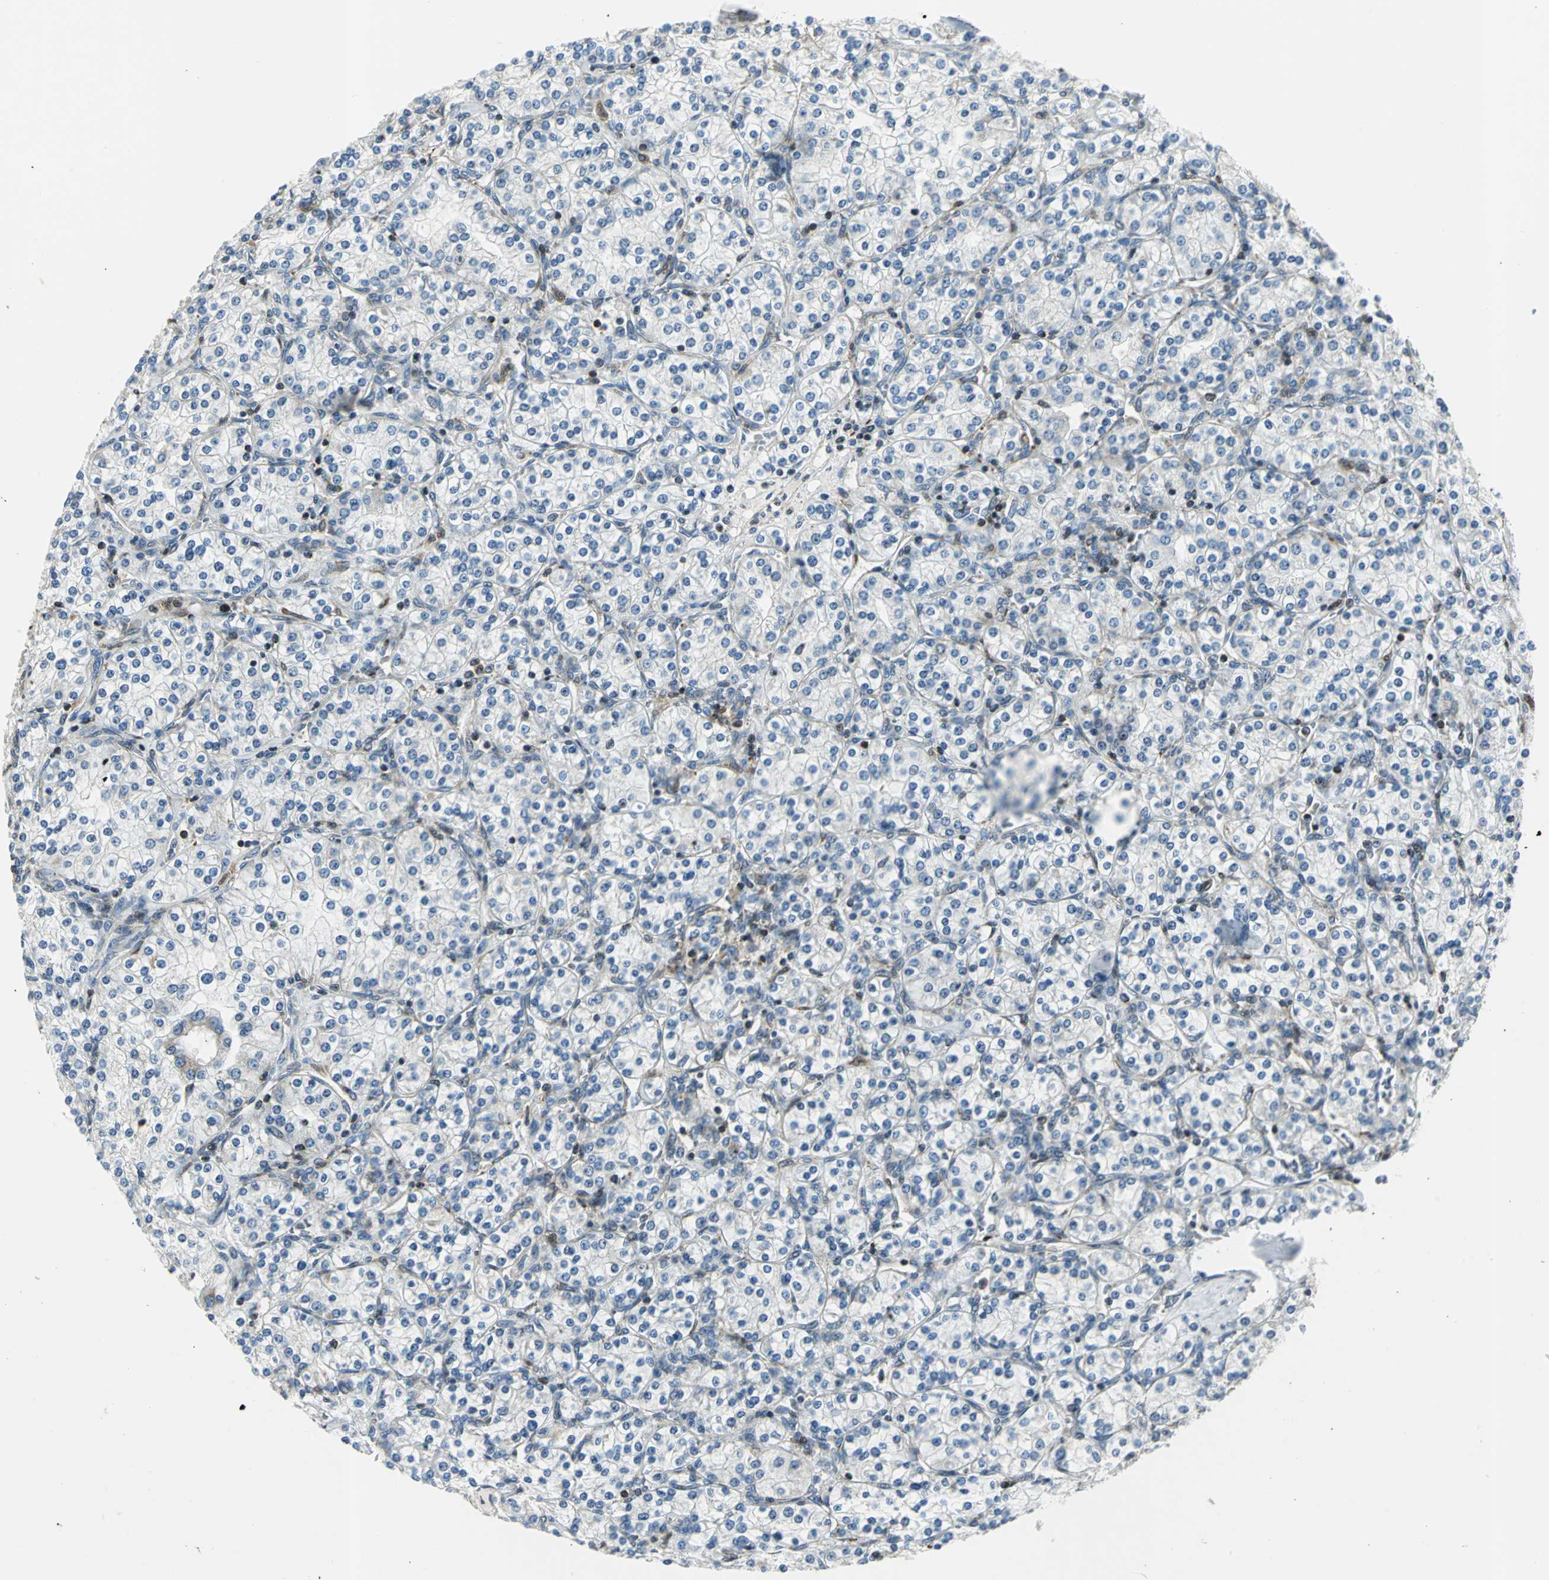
{"staining": {"intensity": "negative", "quantity": "none", "location": "none"}, "tissue": "renal cancer", "cell_type": "Tumor cells", "image_type": "cancer", "snomed": [{"axis": "morphology", "description": "Adenocarcinoma, NOS"}, {"axis": "topography", "description": "Kidney"}], "caption": "Protein analysis of renal cancer (adenocarcinoma) exhibits no significant staining in tumor cells.", "gene": "USP40", "patient": {"sex": "male", "age": 77}}